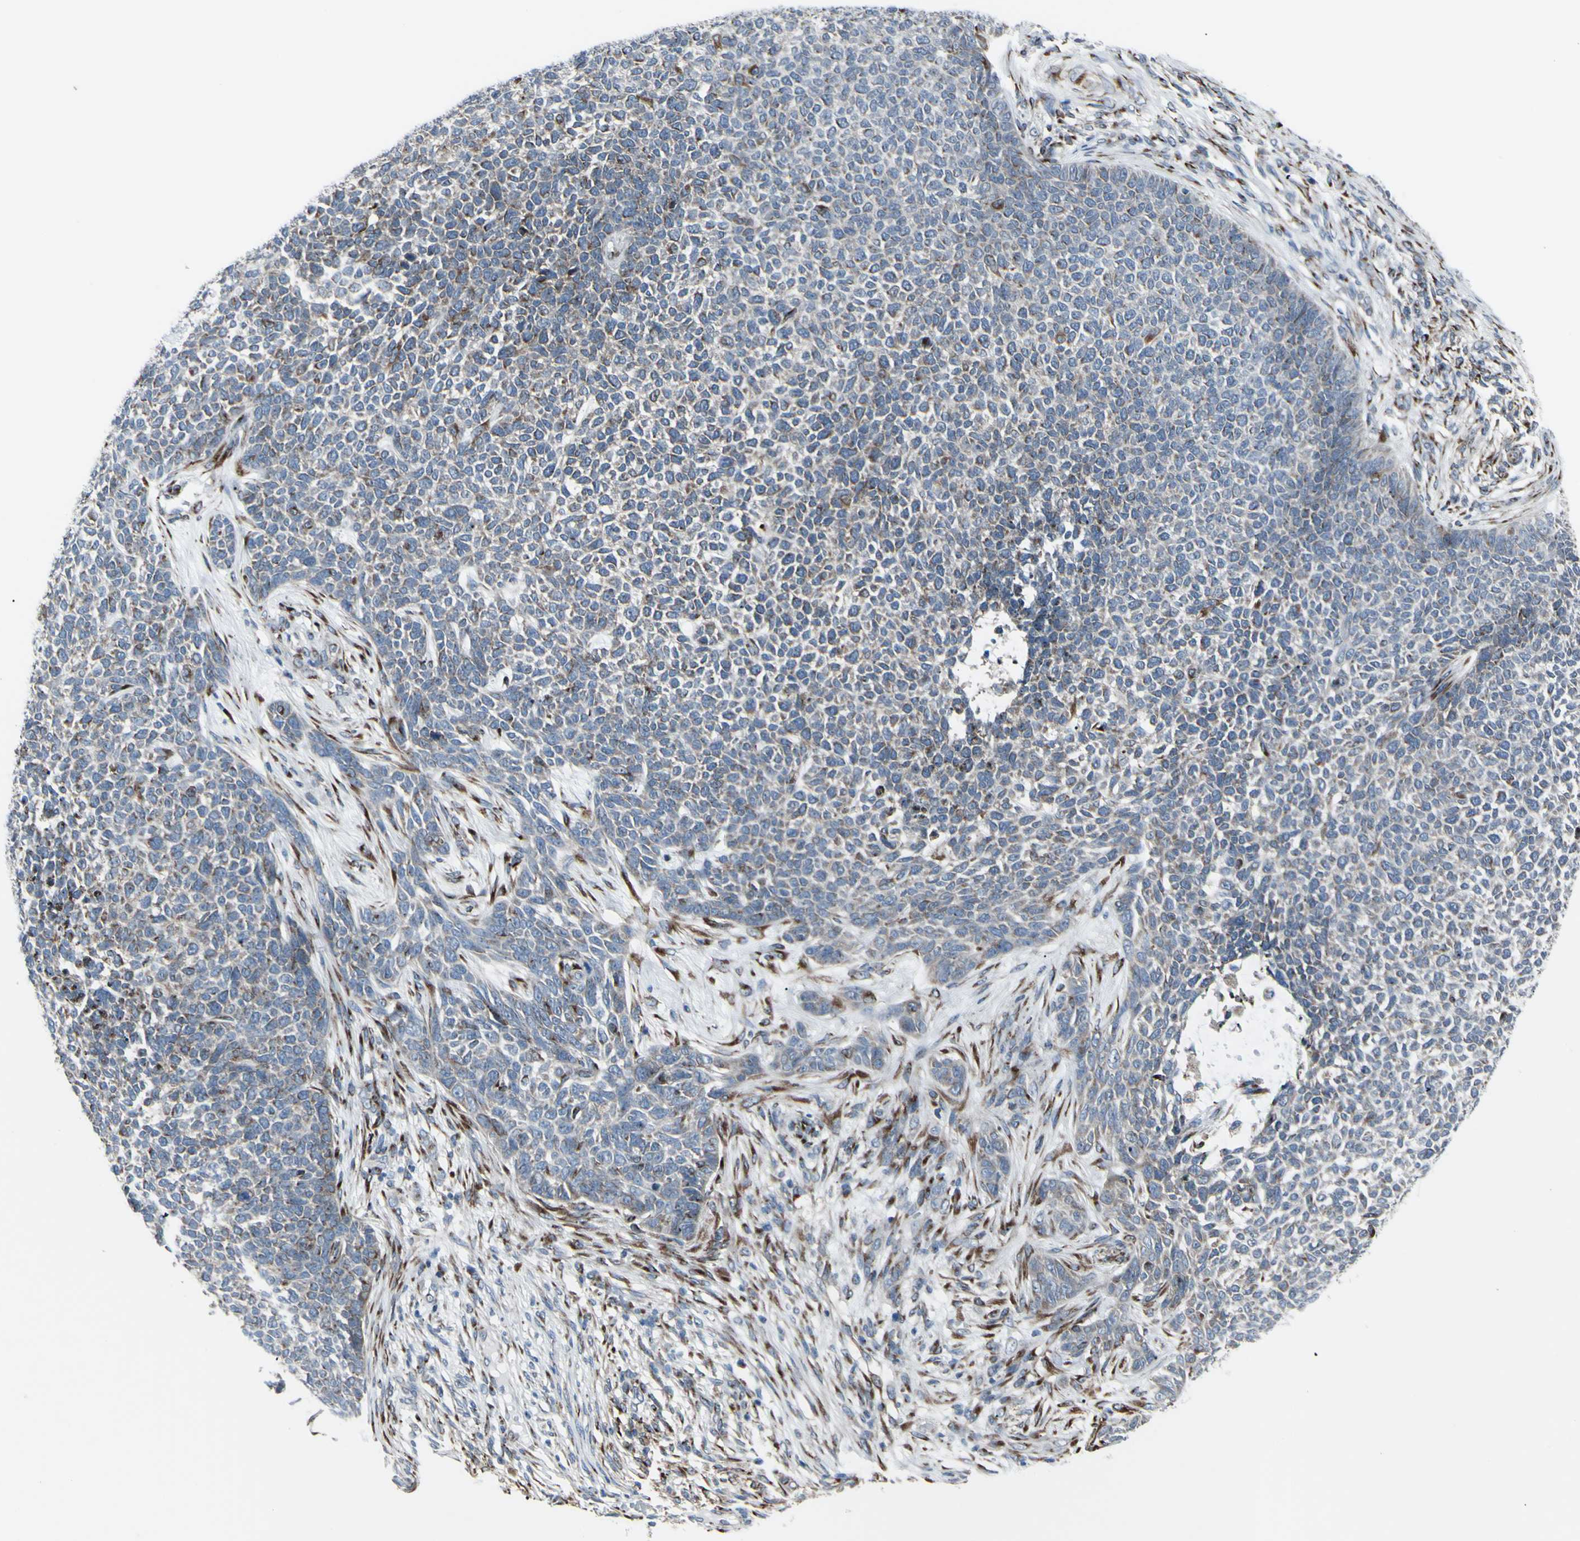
{"staining": {"intensity": "moderate", "quantity": "25%-75%", "location": "cytoplasmic/membranous"}, "tissue": "skin cancer", "cell_type": "Tumor cells", "image_type": "cancer", "snomed": [{"axis": "morphology", "description": "Basal cell carcinoma"}, {"axis": "topography", "description": "Skin"}], "caption": "This photomicrograph shows immunohistochemistry (IHC) staining of human skin basal cell carcinoma, with medium moderate cytoplasmic/membranous staining in about 25%-75% of tumor cells.", "gene": "GLG1", "patient": {"sex": "female", "age": 84}}